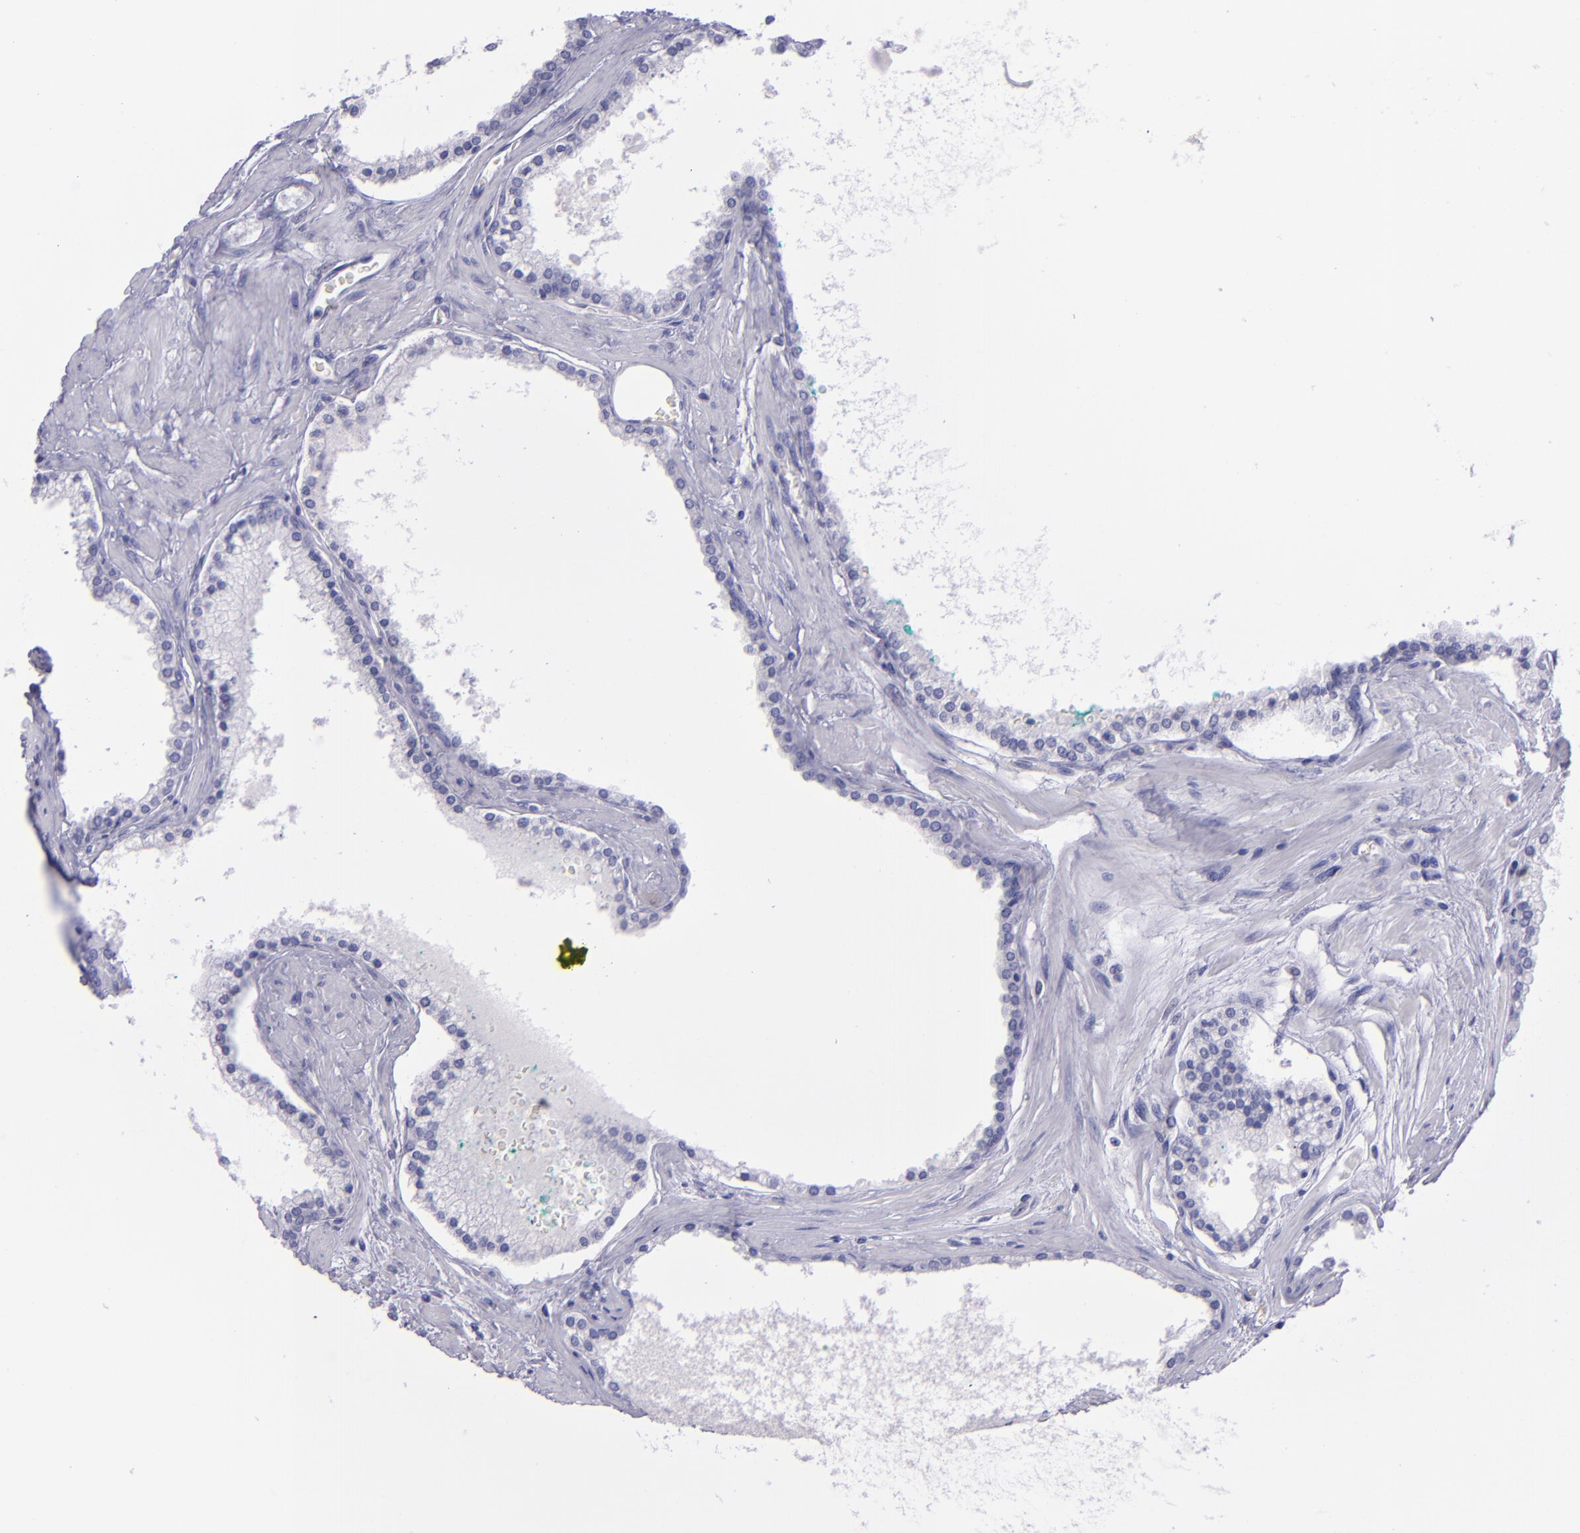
{"staining": {"intensity": "negative", "quantity": "none", "location": "none"}, "tissue": "prostate cancer", "cell_type": "Tumor cells", "image_type": "cancer", "snomed": [{"axis": "morphology", "description": "Adenocarcinoma, High grade"}, {"axis": "topography", "description": "Prostate"}], "caption": "IHC histopathology image of prostate cancer (adenocarcinoma (high-grade)) stained for a protein (brown), which exhibits no expression in tumor cells.", "gene": "TNNT3", "patient": {"sex": "male", "age": 71}}